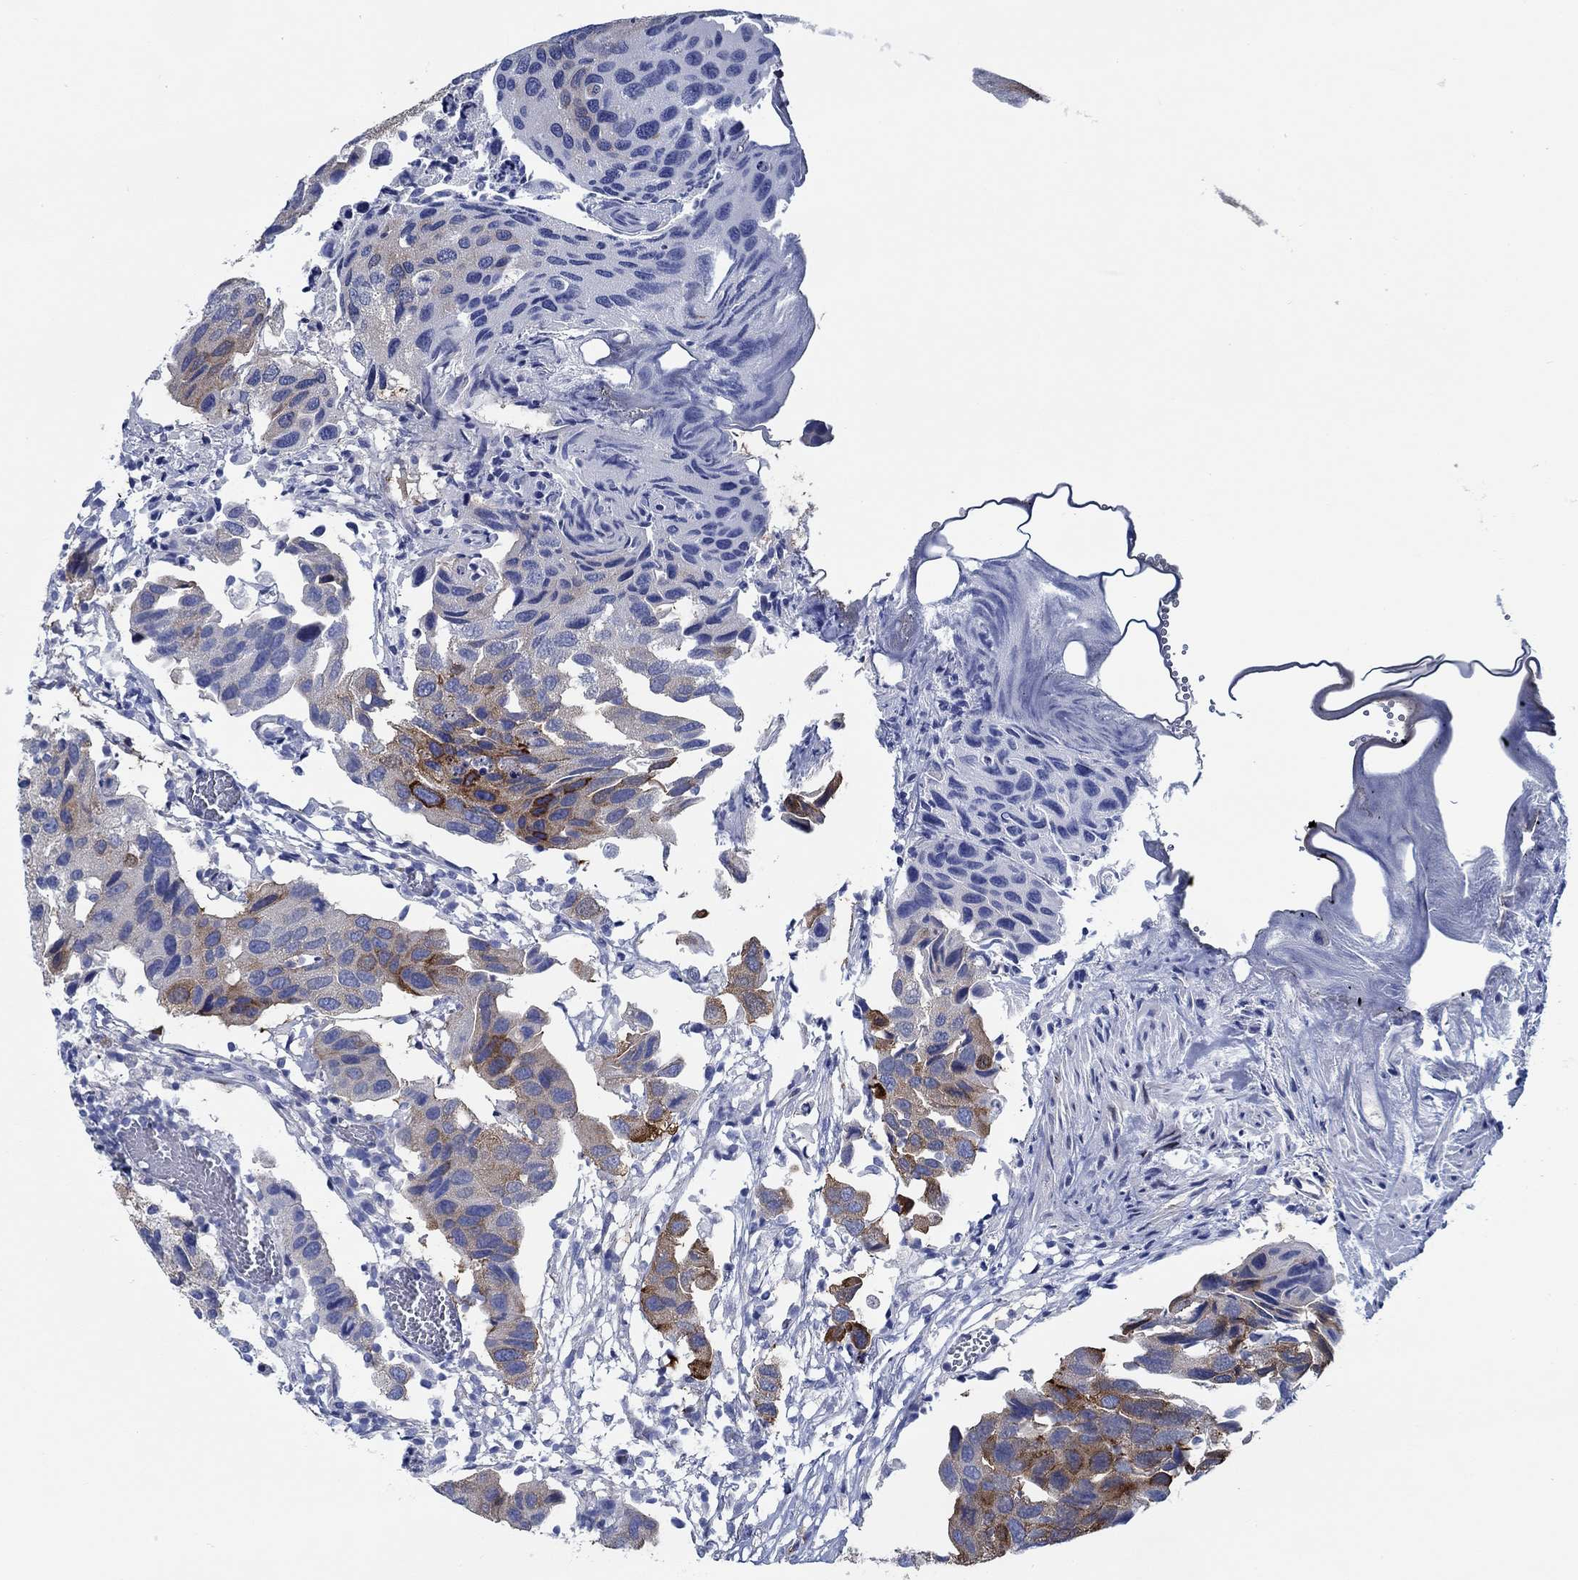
{"staining": {"intensity": "strong", "quantity": "<25%", "location": "cytoplasmic/membranous"}, "tissue": "urothelial cancer", "cell_type": "Tumor cells", "image_type": "cancer", "snomed": [{"axis": "morphology", "description": "Urothelial carcinoma, High grade"}, {"axis": "topography", "description": "Urinary bladder"}], "caption": "This is a micrograph of immunohistochemistry staining of urothelial cancer, which shows strong positivity in the cytoplasmic/membranous of tumor cells.", "gene": "SVEP1", "patient": {"sex": "male", "age": 79}}